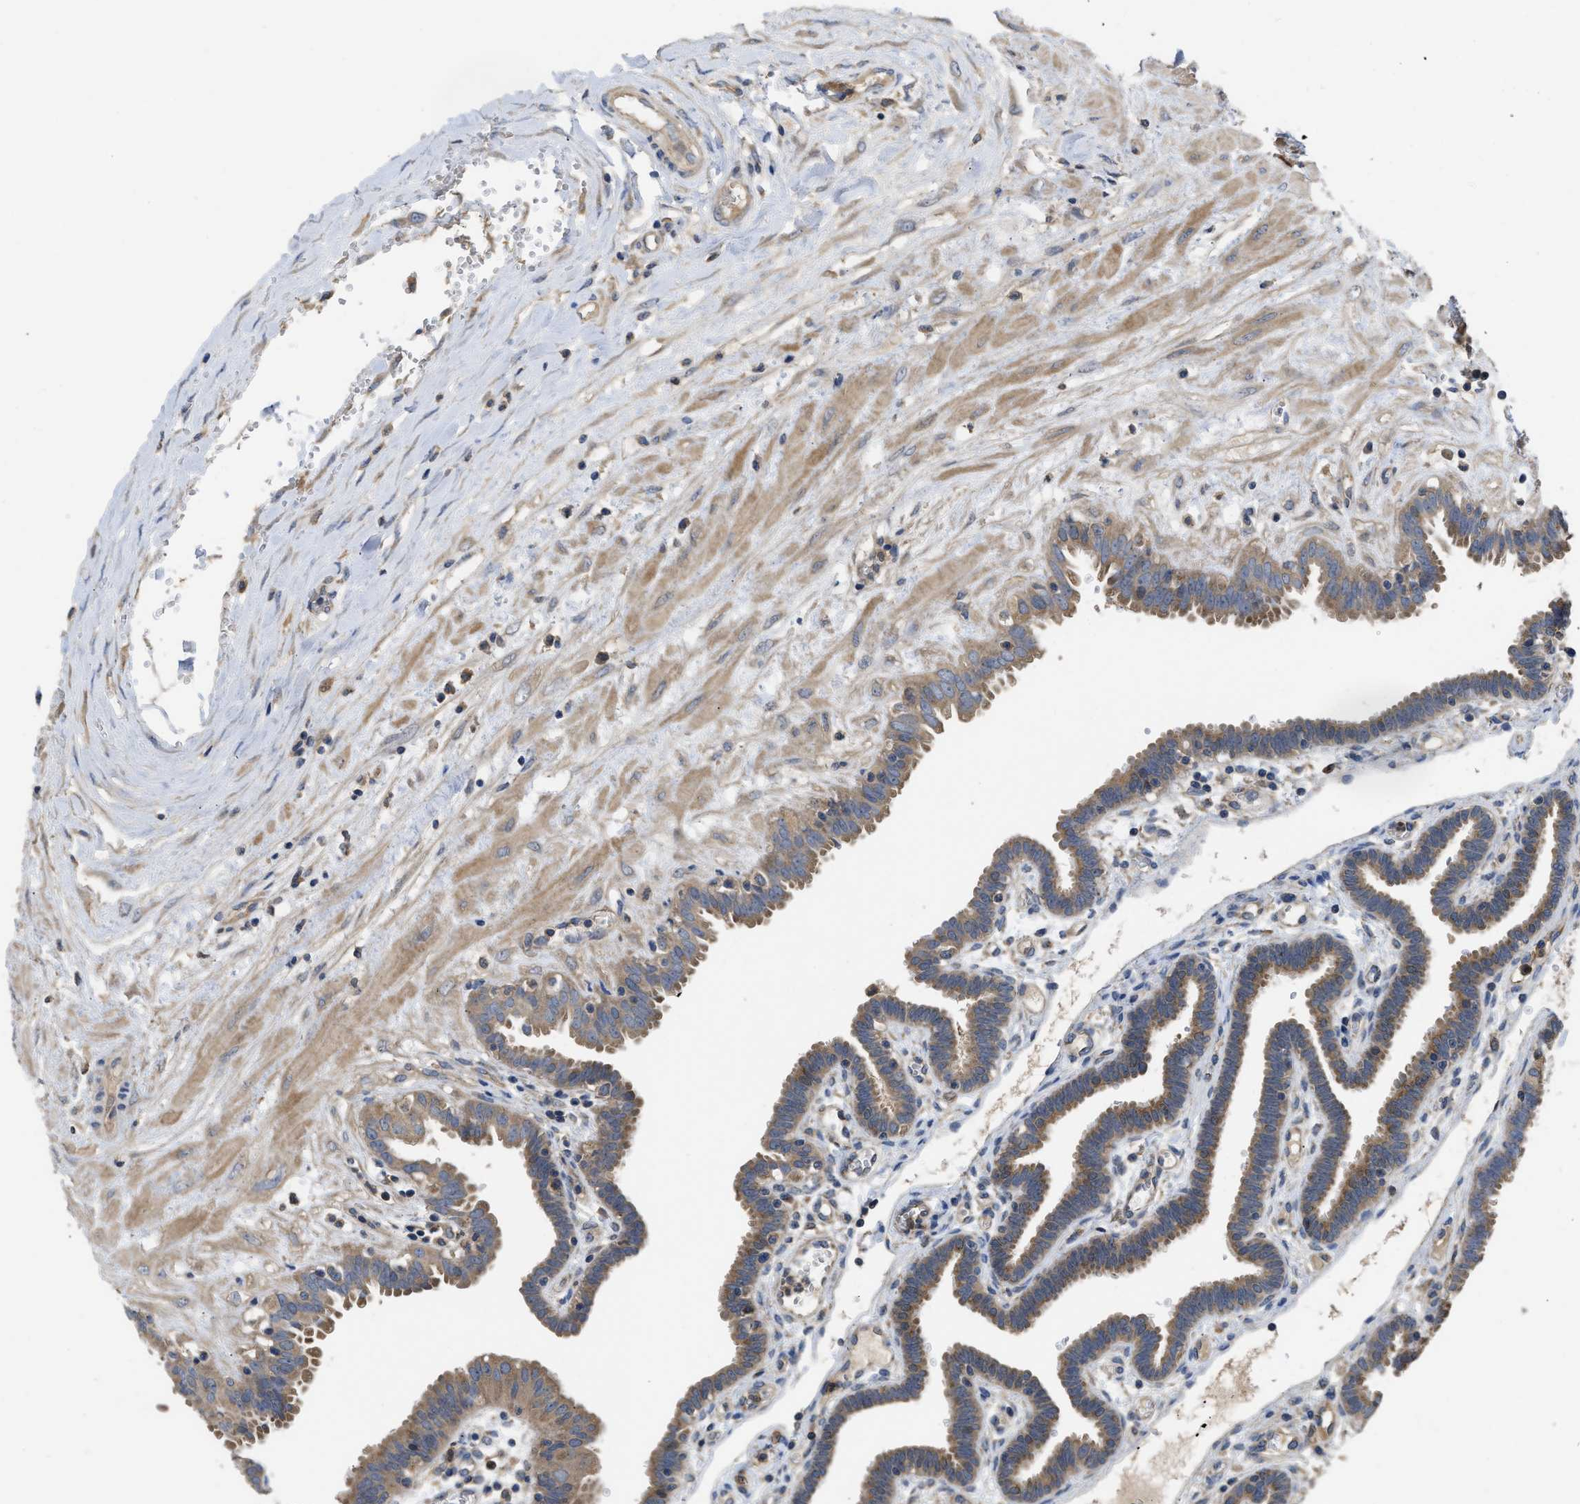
{"staining": {"intensity": "moderate", "quantity": ">75%", "location": "cytoplasmic/membranous"}, "tissue": "fallopian tube", "cell_type": "Glandular cells", "image_type": "normal", "snomed": [{"axis": "morphology", "description": "Normal tissue, NOS"}, {"axis": "topography", "description": "Fallopian tube"}, {"axis": "topography", "description": "Placenta"}], "caption": "DAB immunohistochemical staining of unremarkable fallopian tube exhibits moderate cytoplasmic/membranous protein staining in approximately >75% of glandular cells. (Stains: DAB in brown, nuclei in blue, Microscopy: brightfield microscopy at high magnification).", "gene": "RNF216", "patient": {"sex": "female", "age": 32}}